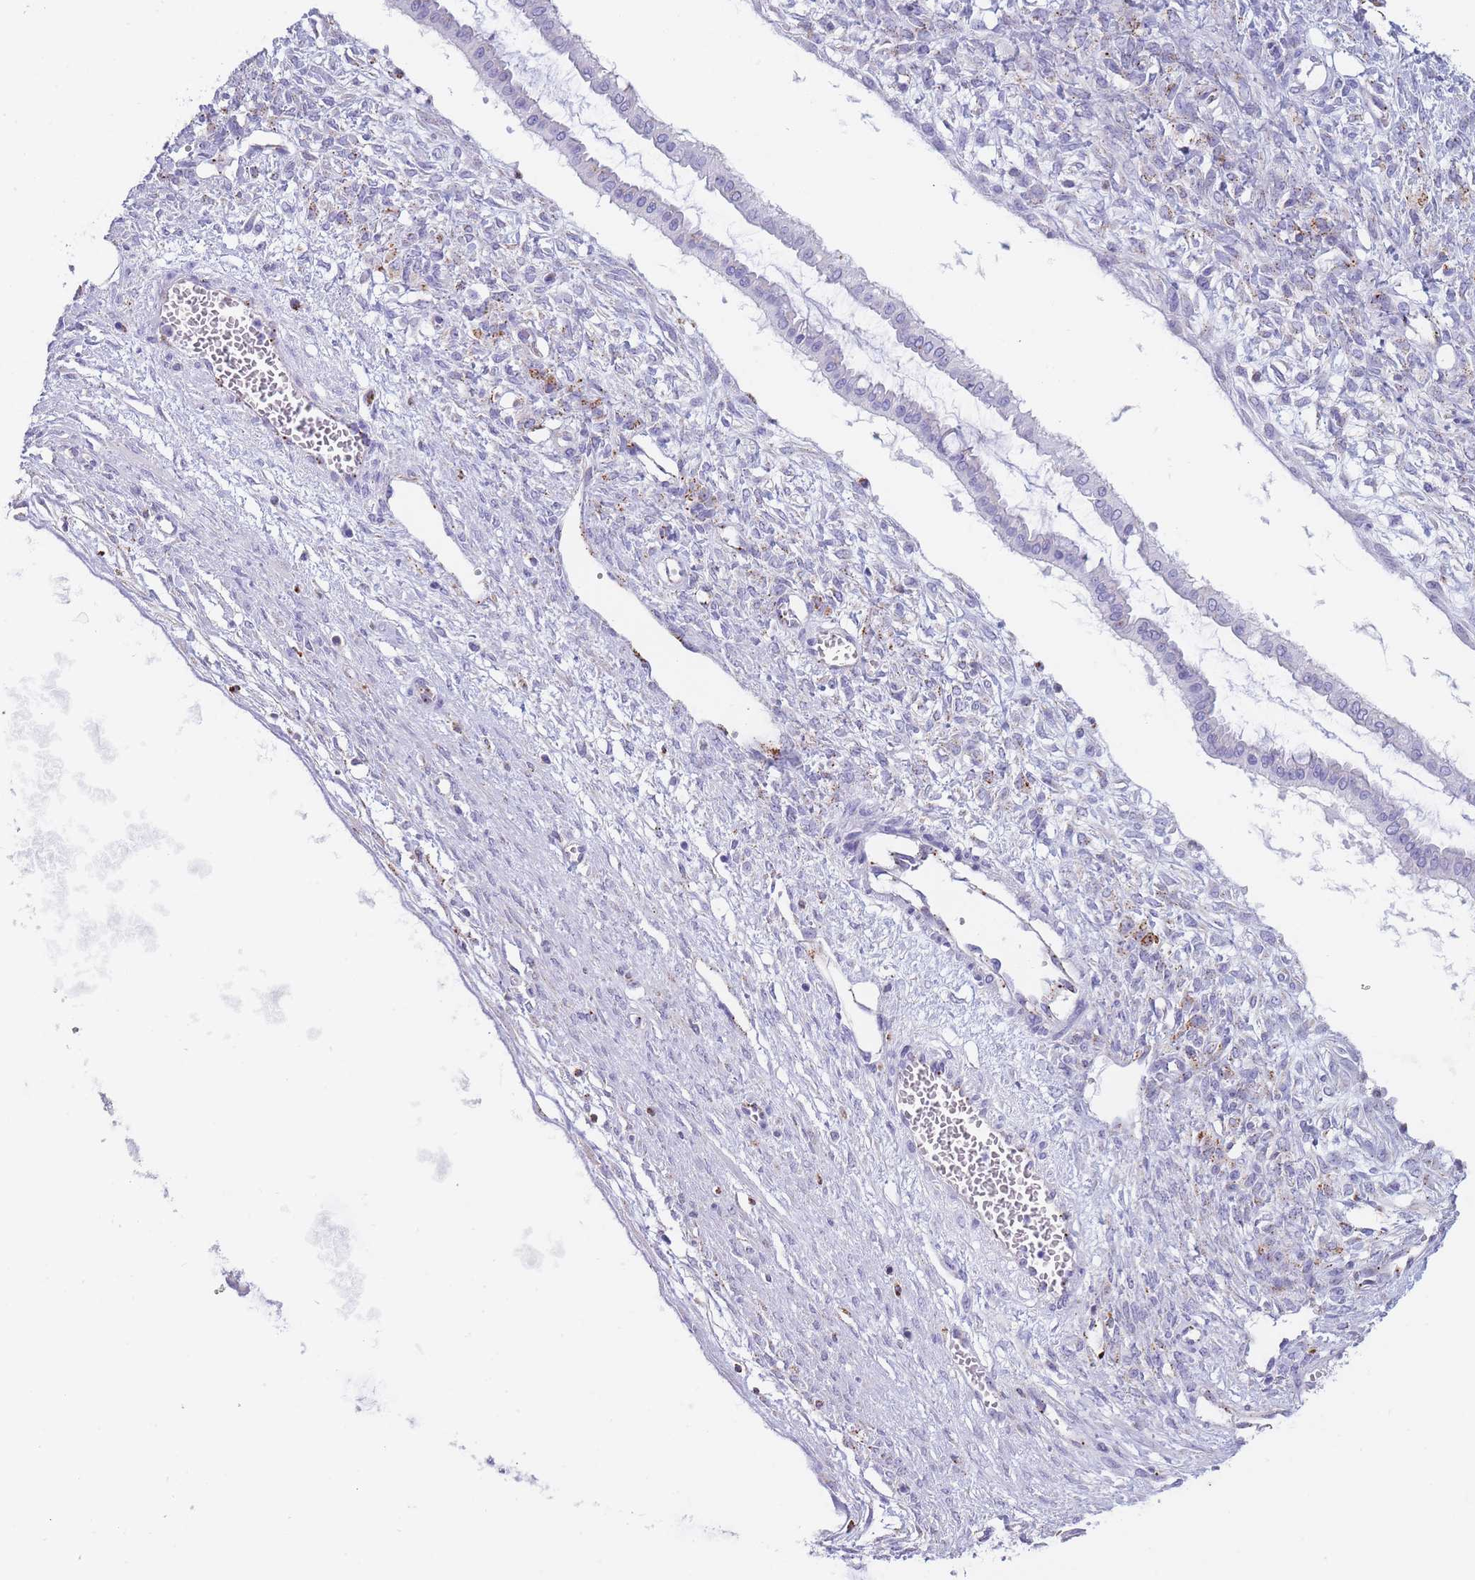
{"staining": {"intensity": "negative", "quantity": "none", "location": "none"}, "tissue": "ovarian cancer", "cell_type": "Tumor cells", "image_type": "cancer", "snomed": [{"axis": "morphology", "description": "Cystadenocarcinoma, mucinous, NOS"}, {"axis": "topography", "description": "Ovary"}], "caption": "Histopathology image shows no protein expression in tumor cells of mucinous cystadenocarcinoma (ovarian) tissue.", "gene": "GAA", "patient": {"sex": "female", "age": 73}}